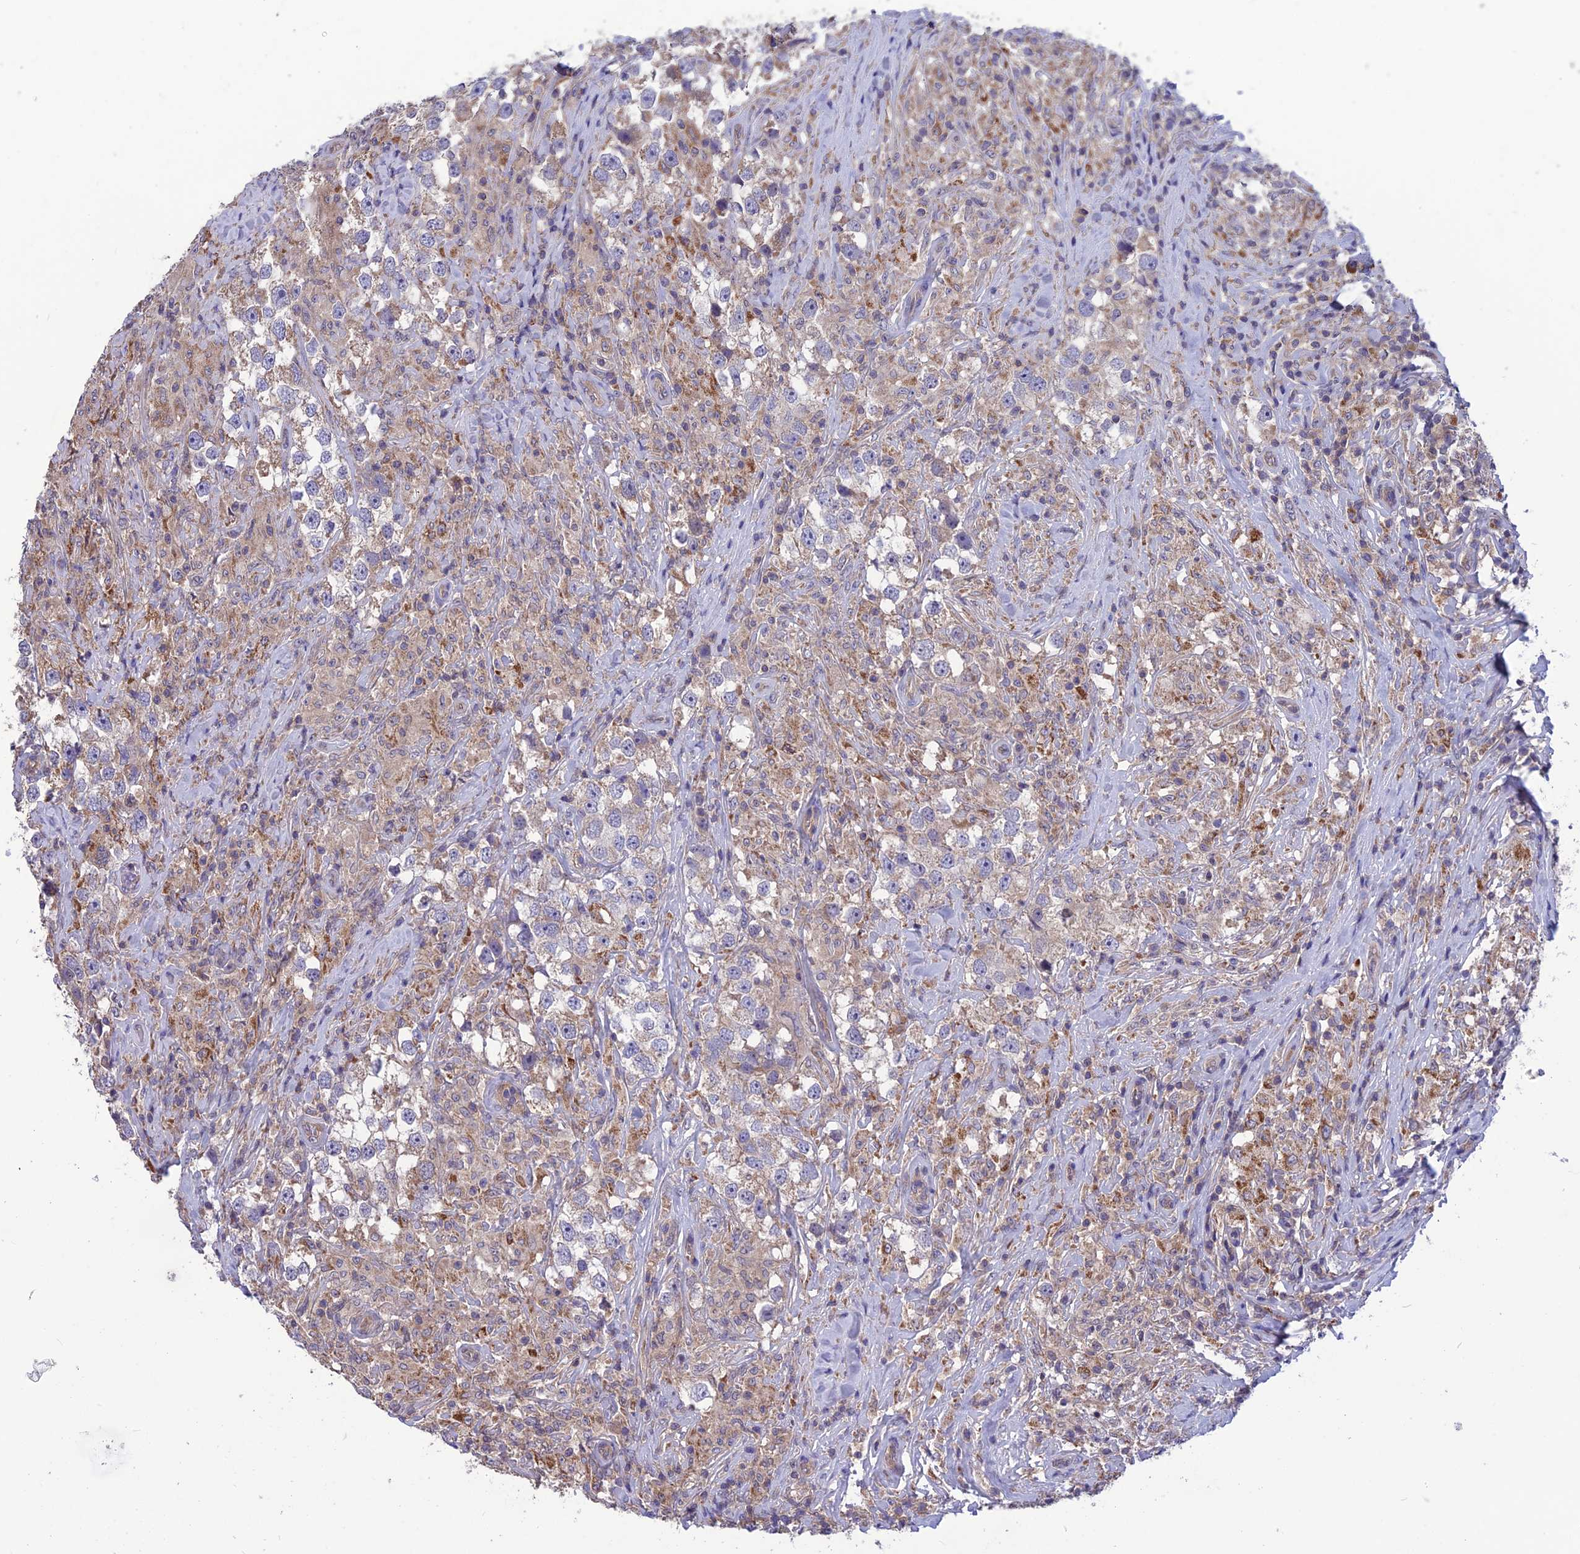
{"staining": {"intensity": "negative", "quantity": "none", "location": "none"}, "tissue": "testis cancer", "cell_type": "Tumor cells", "image_type": "cancer", "snomed": [{"axis": "morphology", "description": "Seminoma, NOS"}, {"axis": "topography", "description": "Testis"}], "caption": "Immunohistochemistry of seminoma (testis) demonstrates no staining in tumor cells.", "gene": "PSMF1", "patient": {"sex": "male", "age": 46}}